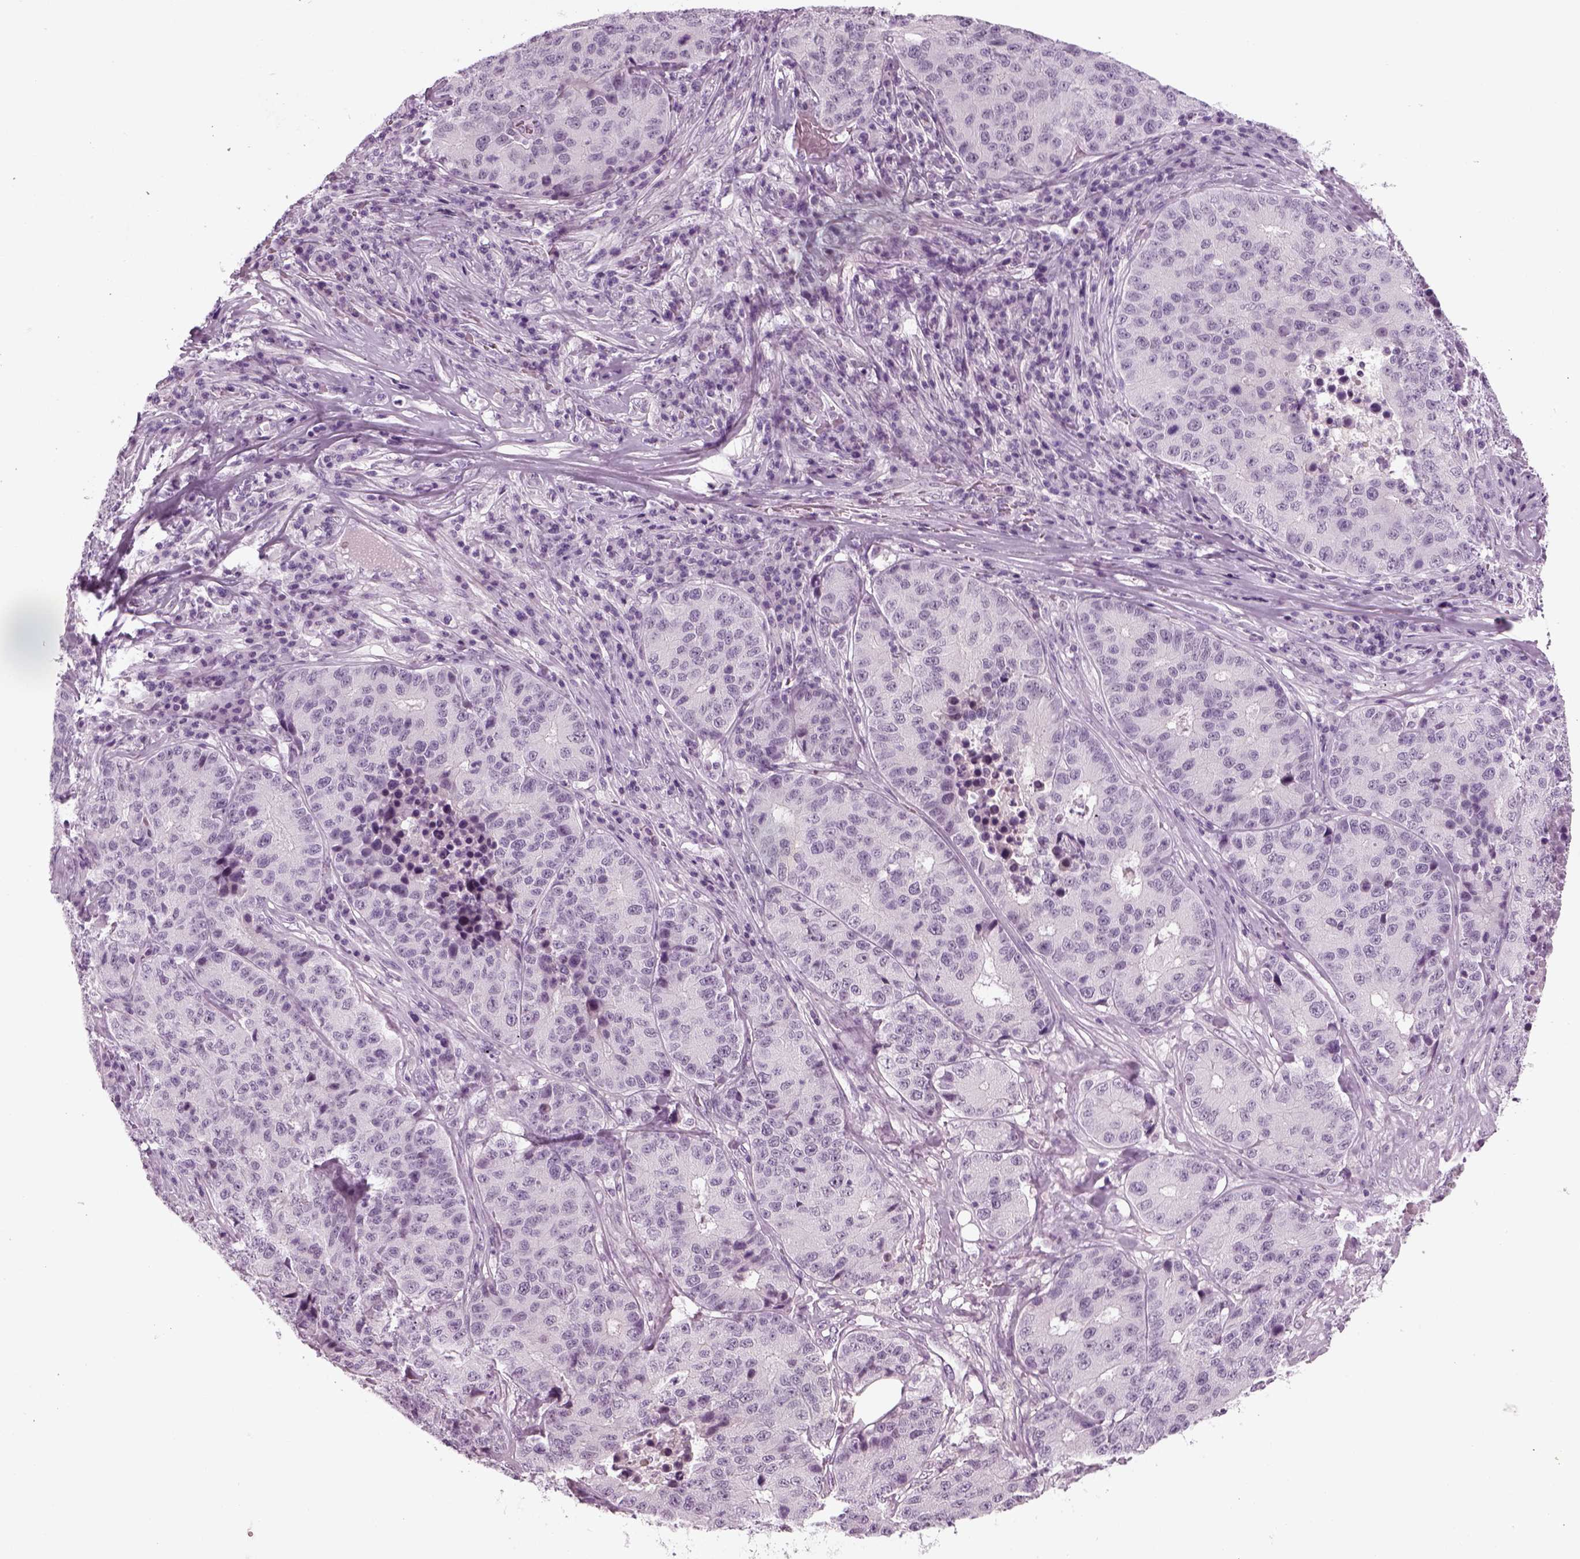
{"staining": {"intensity": "negative", "quantity": "none", "location": "none"}, "tissue": "stomach cancer", "cell_type": "Tumor cells", "image_type": "cancer", "snomed": [{"axis": "morphology", "description": "Adenocarcinoma, NOS"}, {"axis": "topography", "description": "Stomach"}], "caption": "Immunohistochemical staining of human adenocarcinoma (stomach) demonstrates no significant staining in tumor cells. (DAB IHC visualized using brightfield microscopy, high magnification).", "gene": "KRT75", "patient": {"sex": "male", "age": 71}}